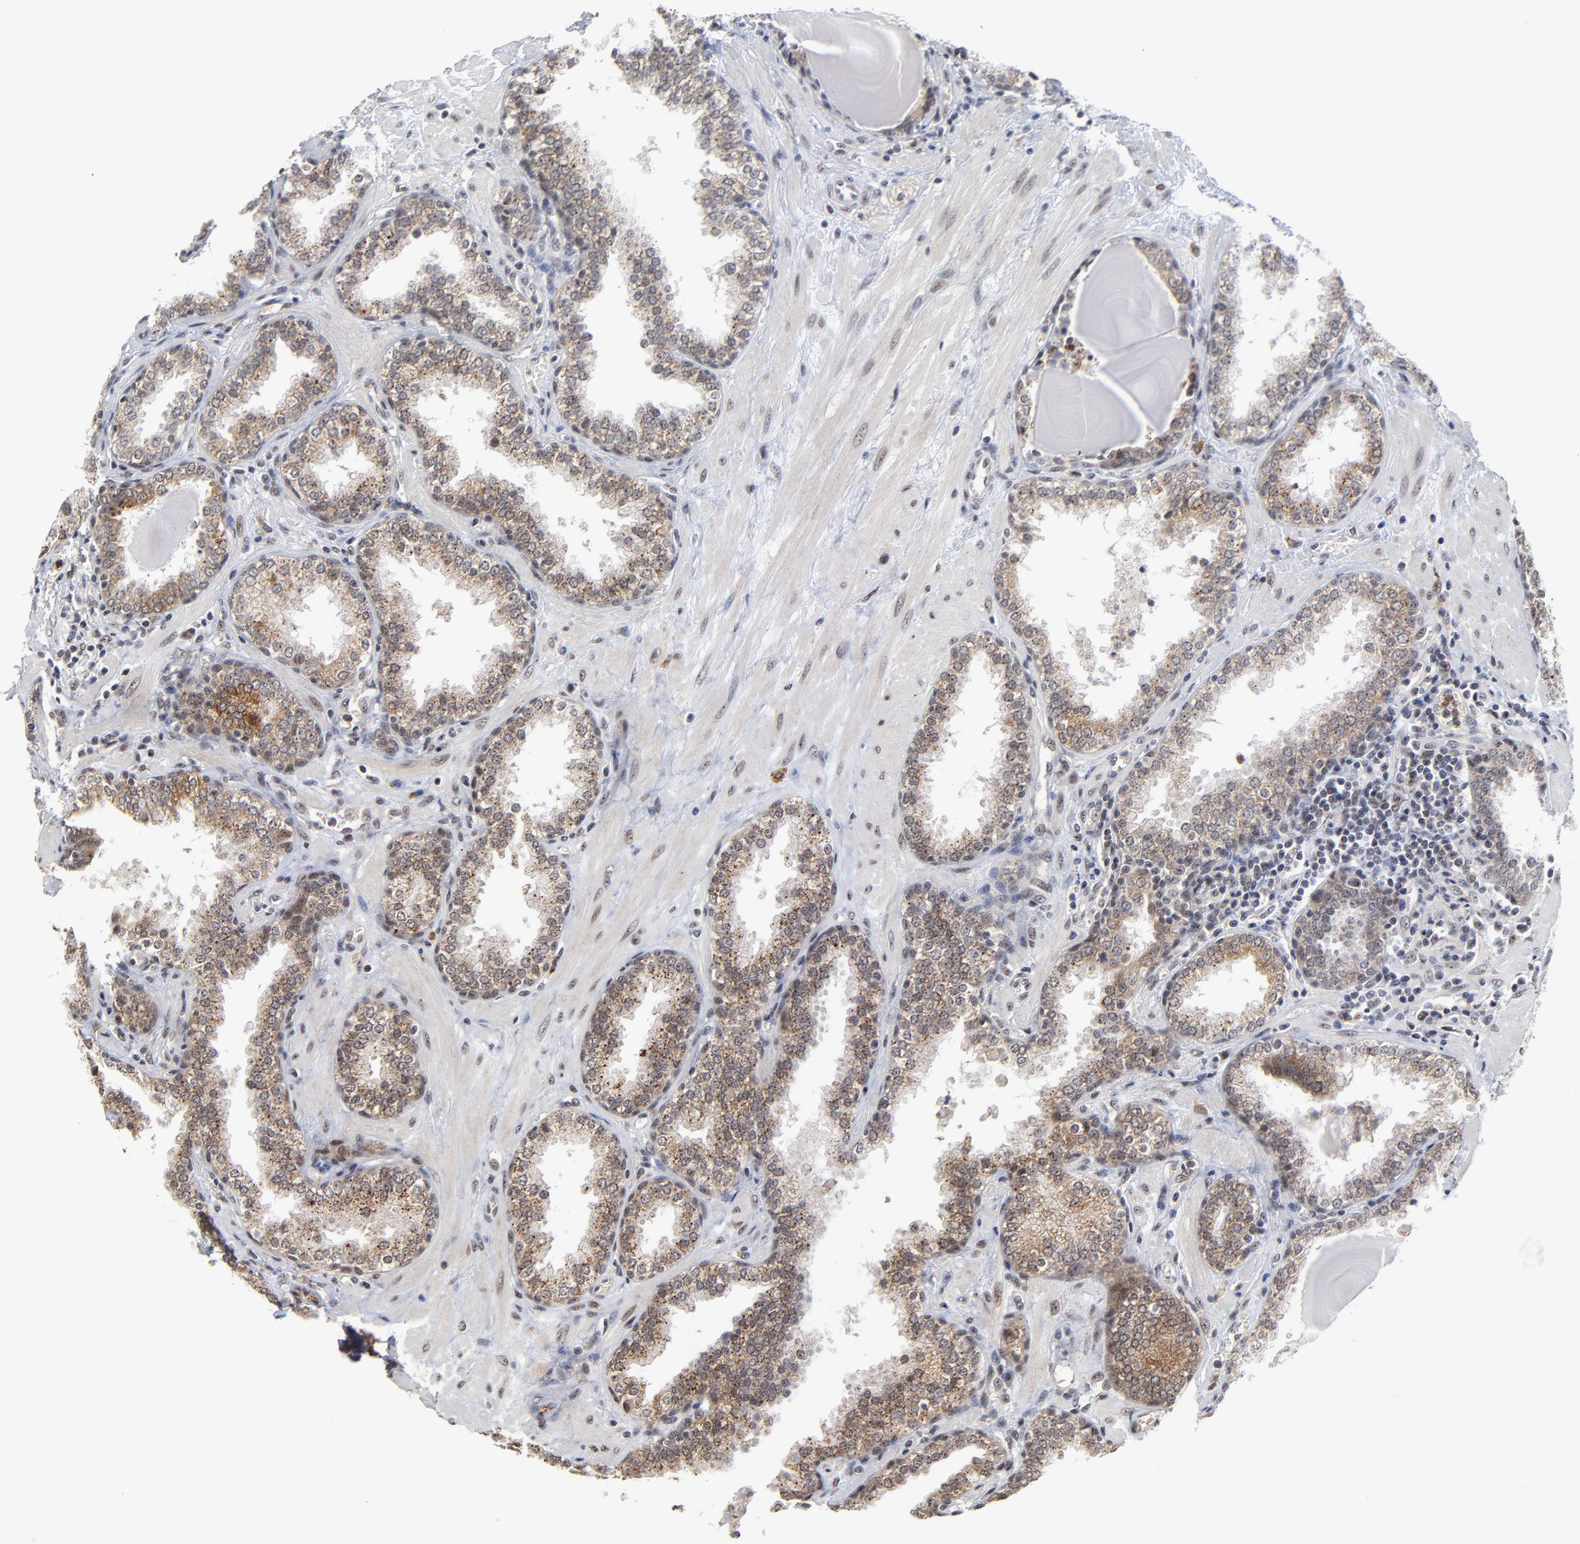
{"staining": {"intensity": "moderate", "quantity": ">75%", "location": "cytoplasmic/membranous"}, "tissue": "prostate", "cell_type": "Glandular cells", "image_type": "normal", "snomed": [{"axis": "morphology", "description": "Normal tissue, NOS"}, {"axis": "topography", "description": "Prostate"}], "caption": "Brown immunohistochemical staining in unremarkable human prostate demonstrates moderate cytoplasmic/membranous positivity in approximately >75% of glandular cells.", "gene": "ZNF419", "patient": {"sex": "male", "age": 51}}